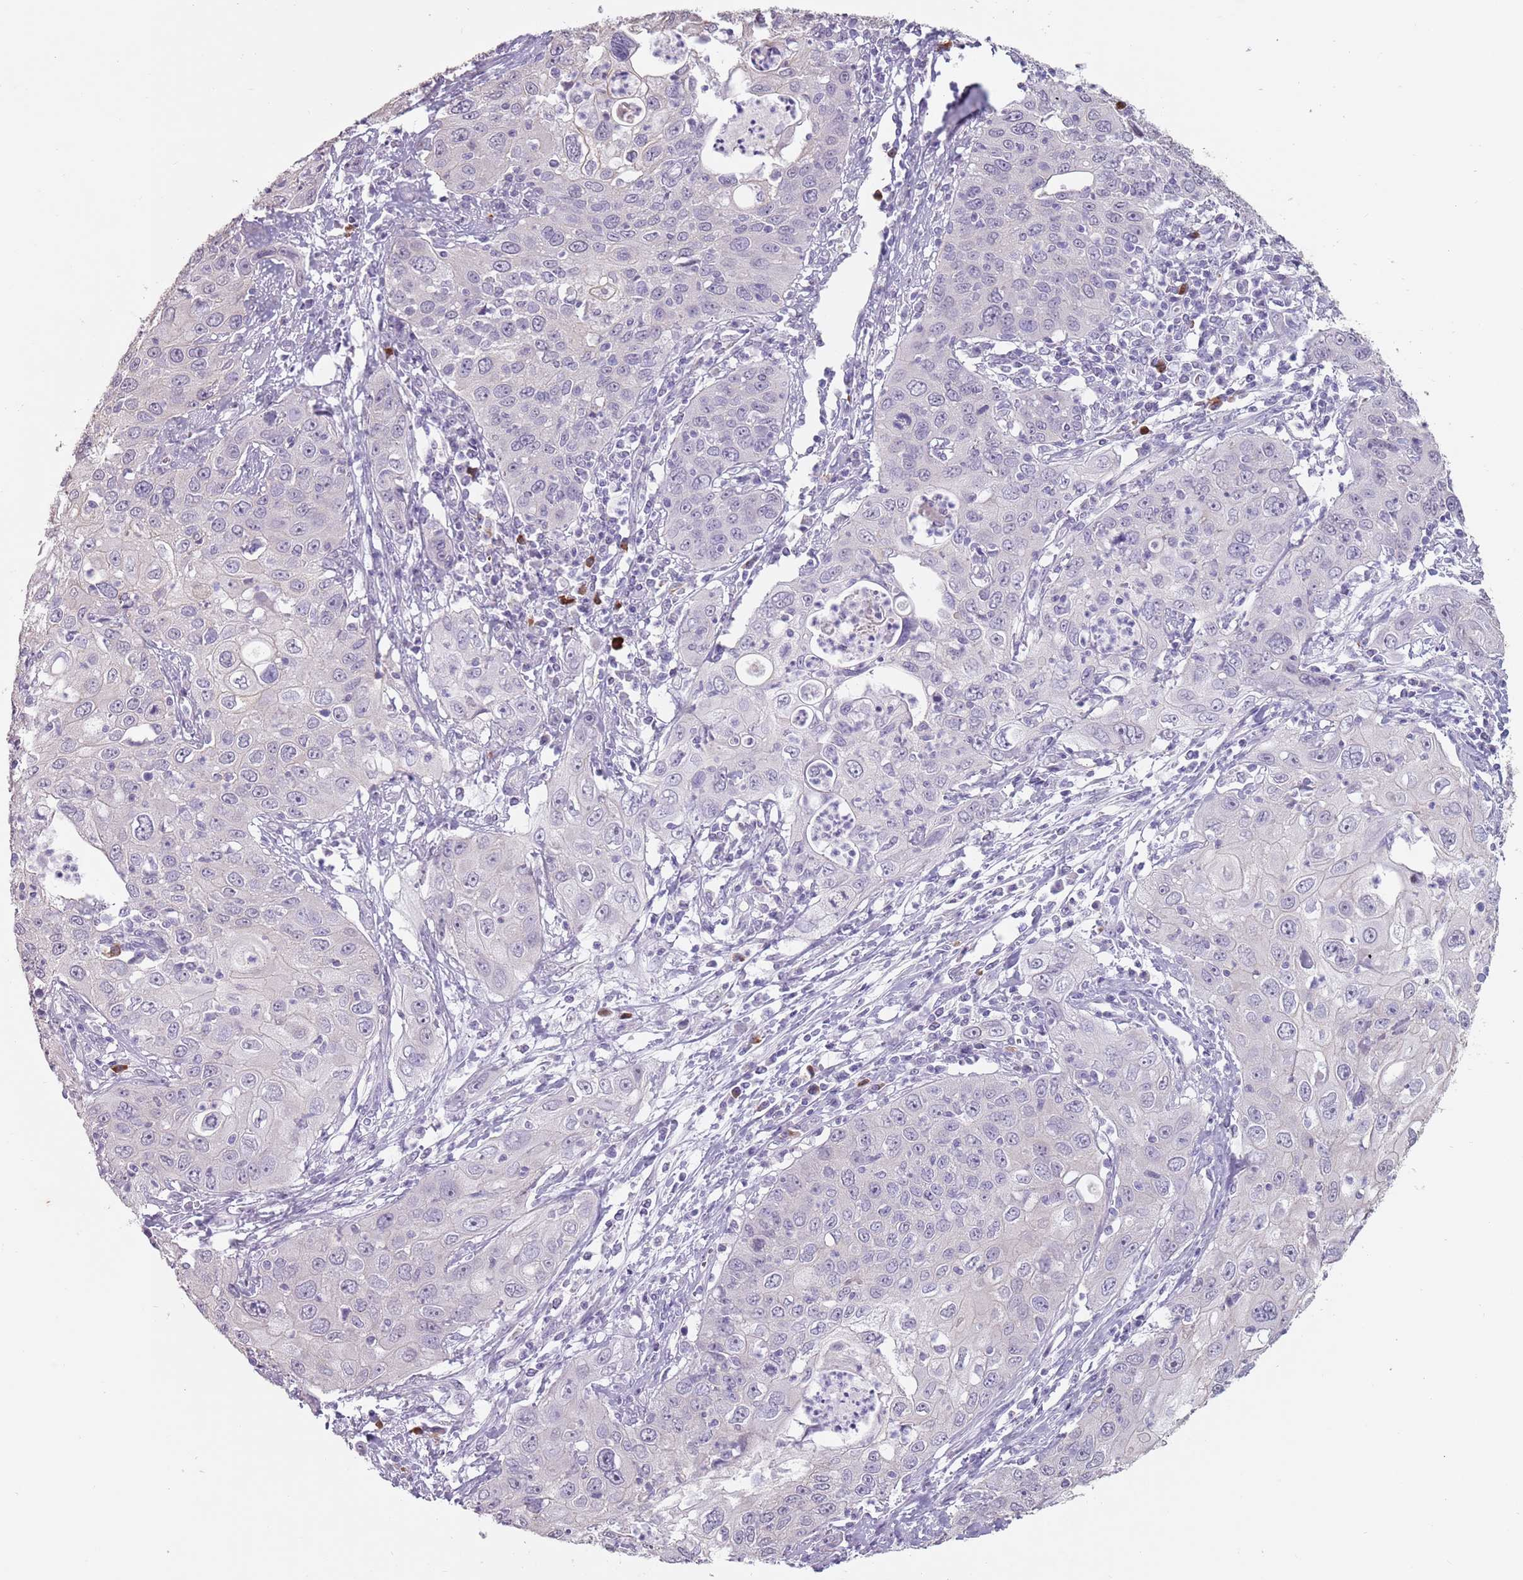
{"staining": {"intensity": "negative", "quantity": "none", "location": "none"}, "tissue": "cervical cancer", "cell_type": "Tumor cells", "image_type": "cancer", "snomed": [{"axis": "morphology", "description": "Squamous cell carcinoma, NOS"}, {"axis": "topography", "description": "Cervix"}], "caption": "High magnification brightfield microscopy of cervical cancer stained with DAB (3,3'-diaminobenzidine) (brown) and counterstained with hematoxylin (blue): tumor cells show no significant expression.", "gene": "STYK1", "patient": {"sex": "female", "age": 36}}